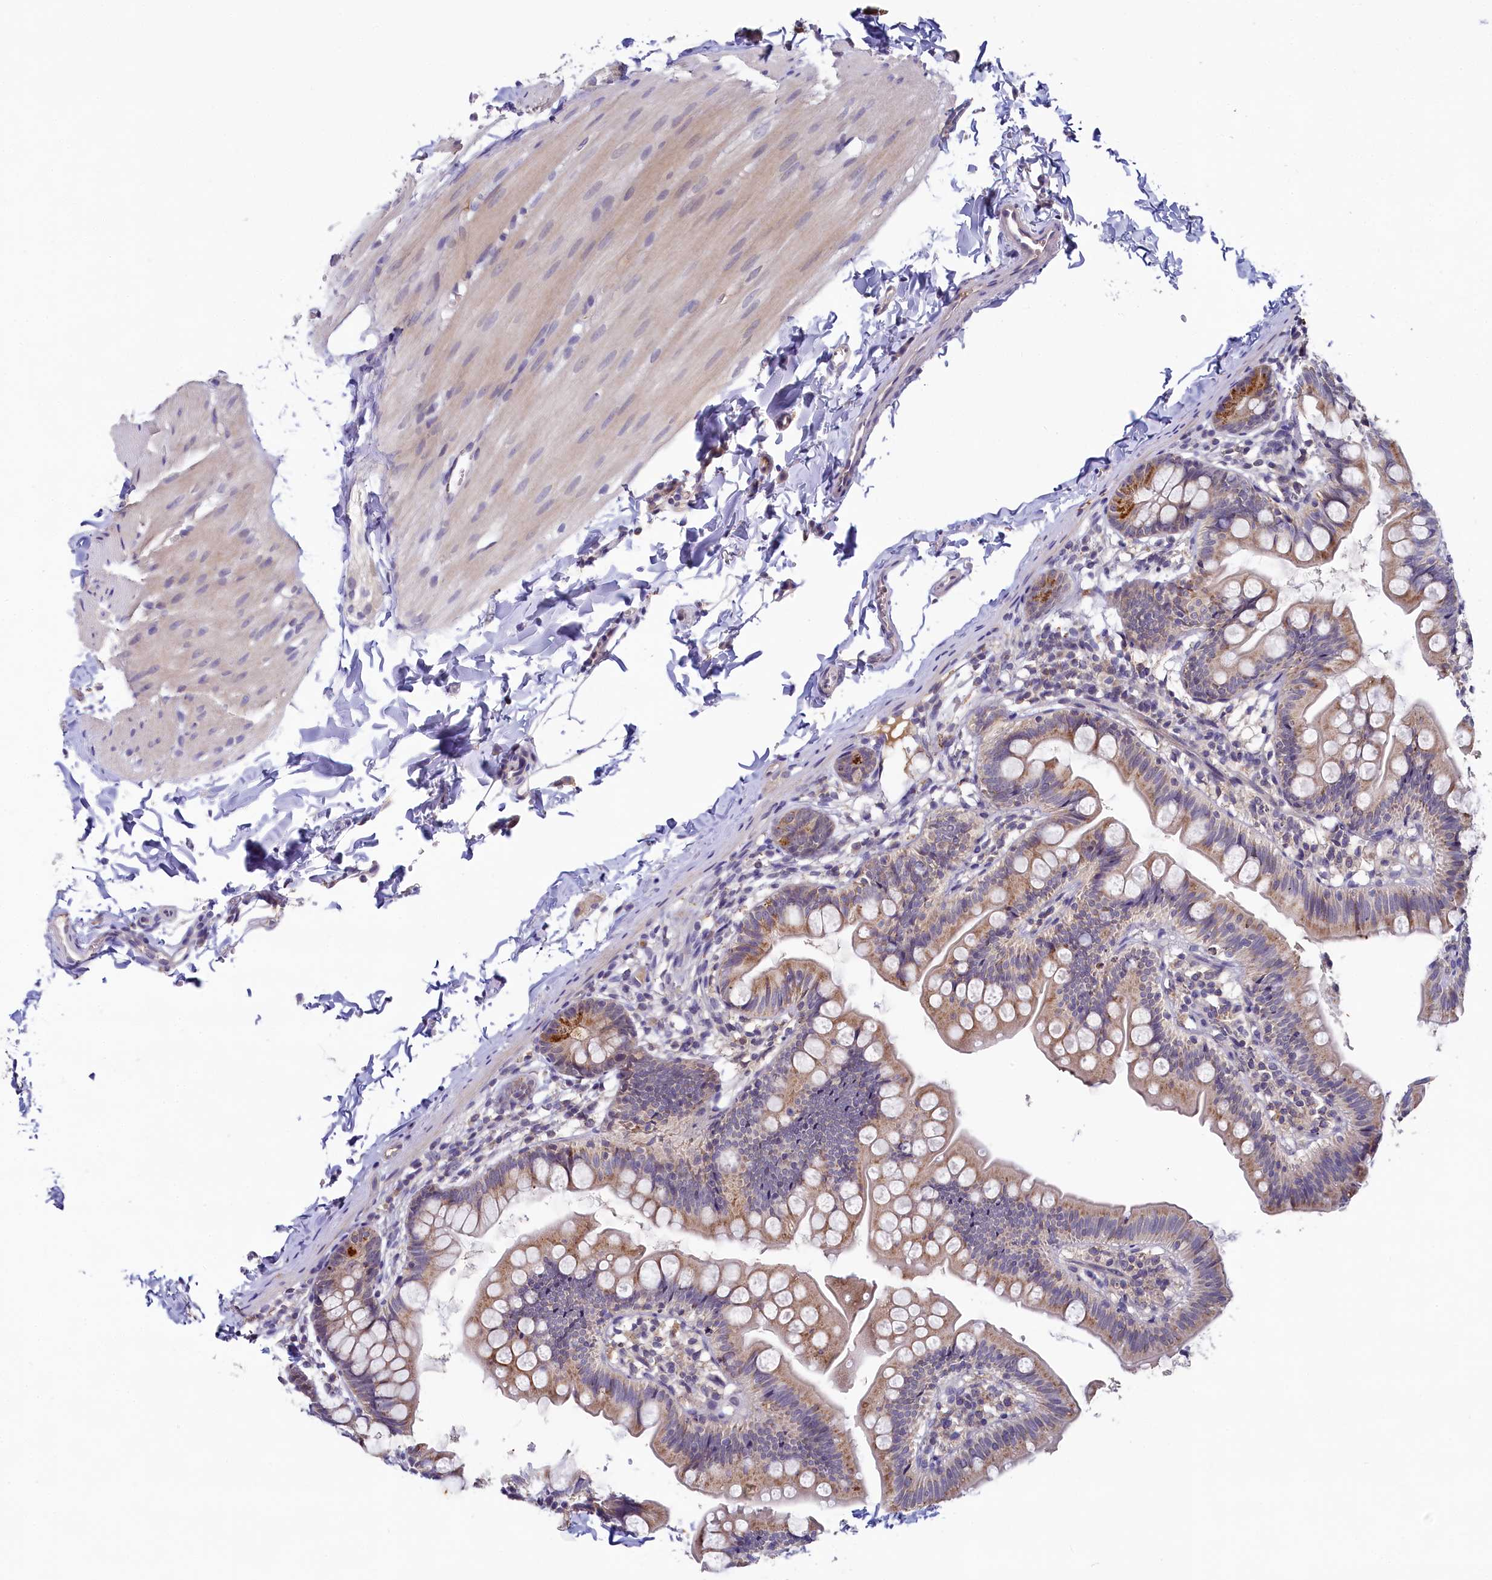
{"staining": {"intensity": "moderate", "quantity": ">75%", "location": "cytoplasmic/membranous"}, "tissue": "small intestine", "cell_type": "Glandular cells", "image_type": "normal", "snomed": [{"axis": "morphology", "description": "Normal tissue, NOS"}, {"axis": "topography", "description": "Small intestine"}], "caption": "IHC (DAB) staining of benign human small intestine displays moderate cytoplasmic/membranous protein positivity in approximately >75% of glandular cells.", "gene": "SPINK9", "patient": {"sex": "male", "age": 7}}